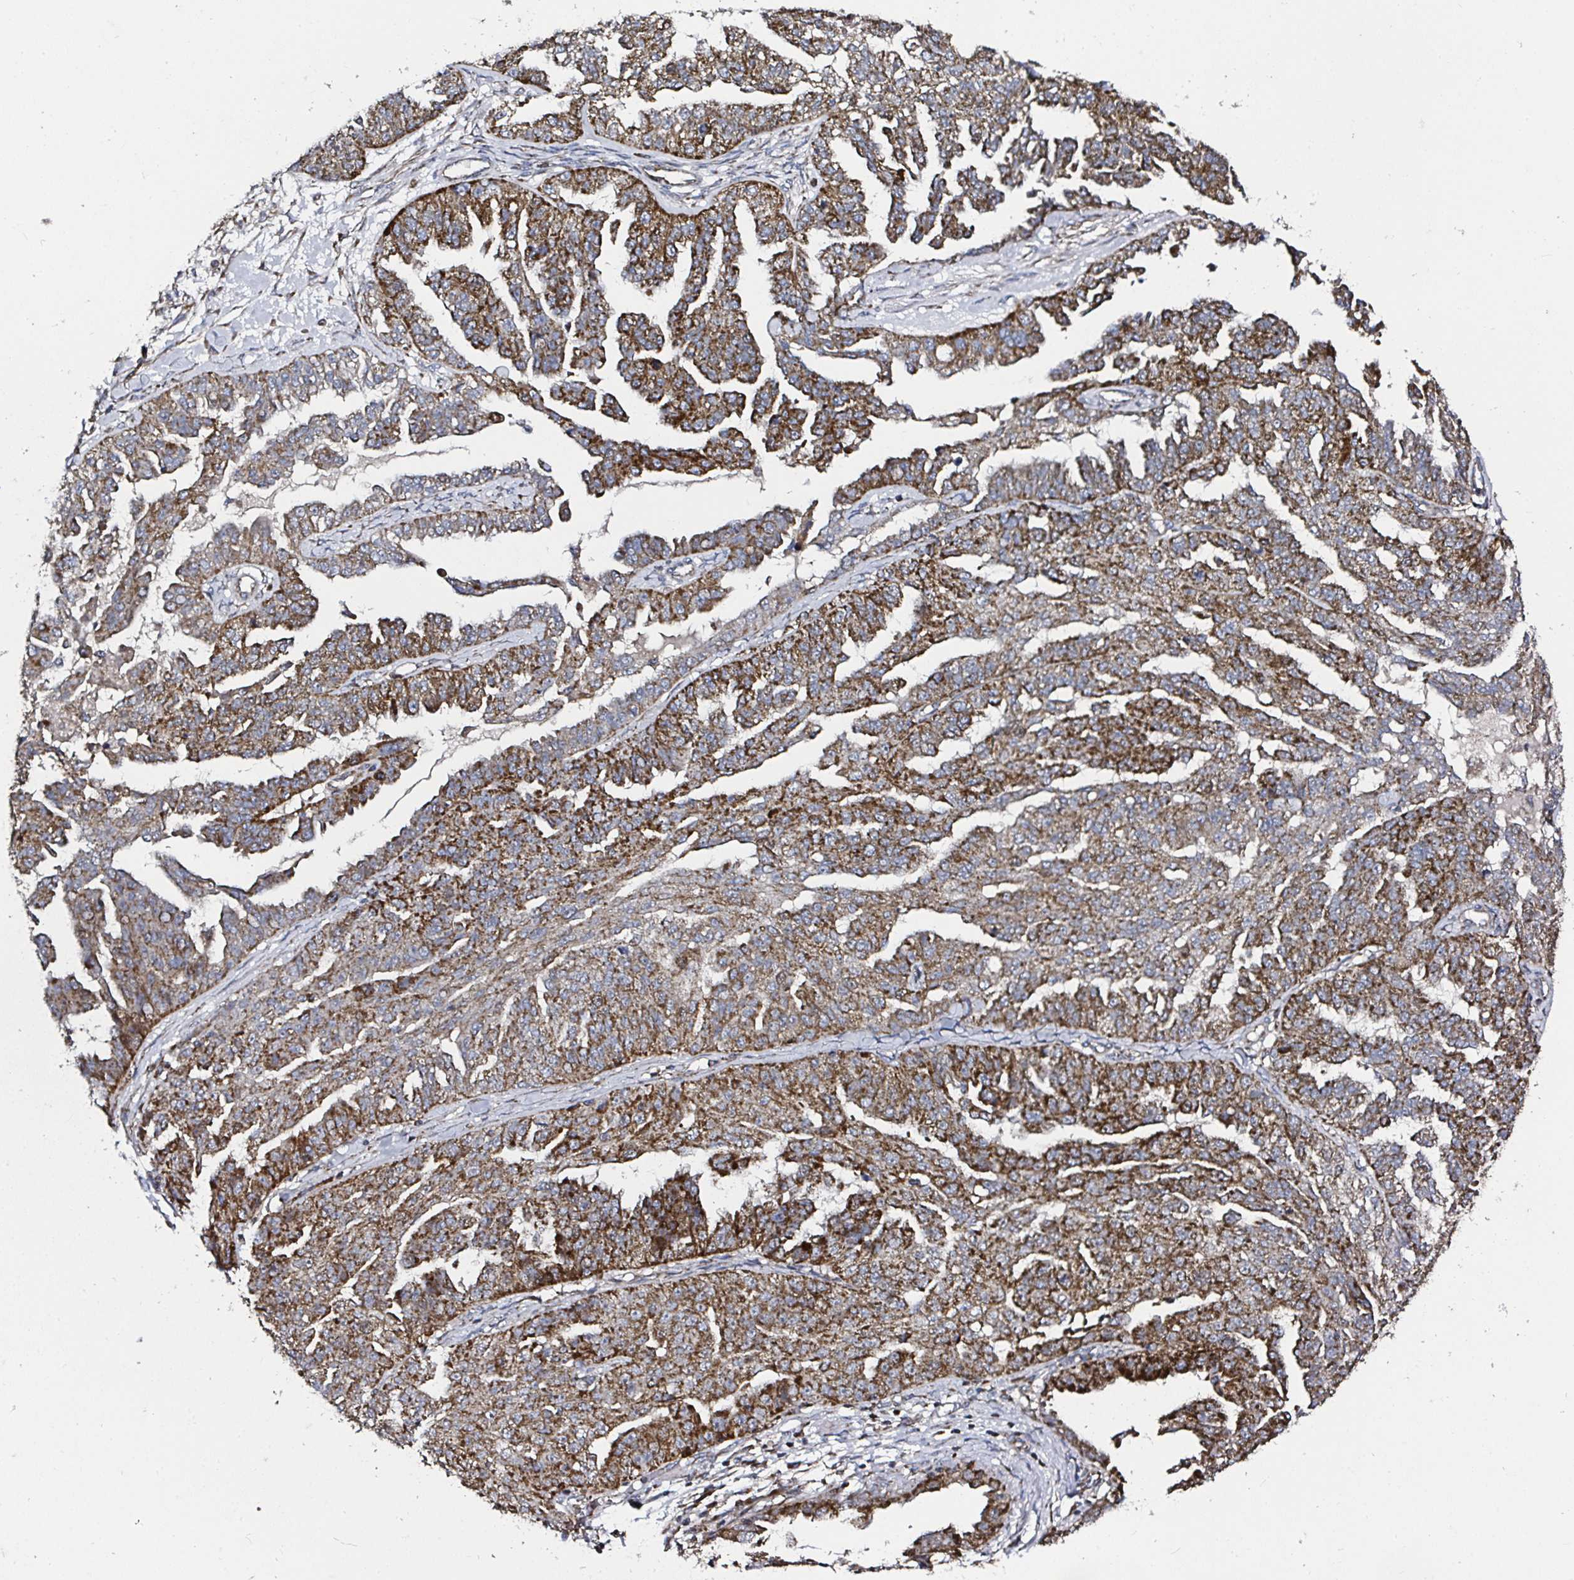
{"staining": {"intensity": "strong", "quantity": ">75%", "location": "cytoplasmic/membranous"}, "tissue": "ovarian cancer", "cell_type": "Tumor cells", "image_type": "cancer", "snomed": [{"axis": "morphology", "description": "Cystadenocarcinoma, serous, NOS"}, {"axis": "topography", "description": "Ovary"}], "caption": "Ovarian serous cystadenocarcinoma tissue reveals strong cytoplasmic/membranous staining in approximately >75% of tumor cells", "gene": "ATAD3B", "patient": {"sex": "female", "age": 58}}